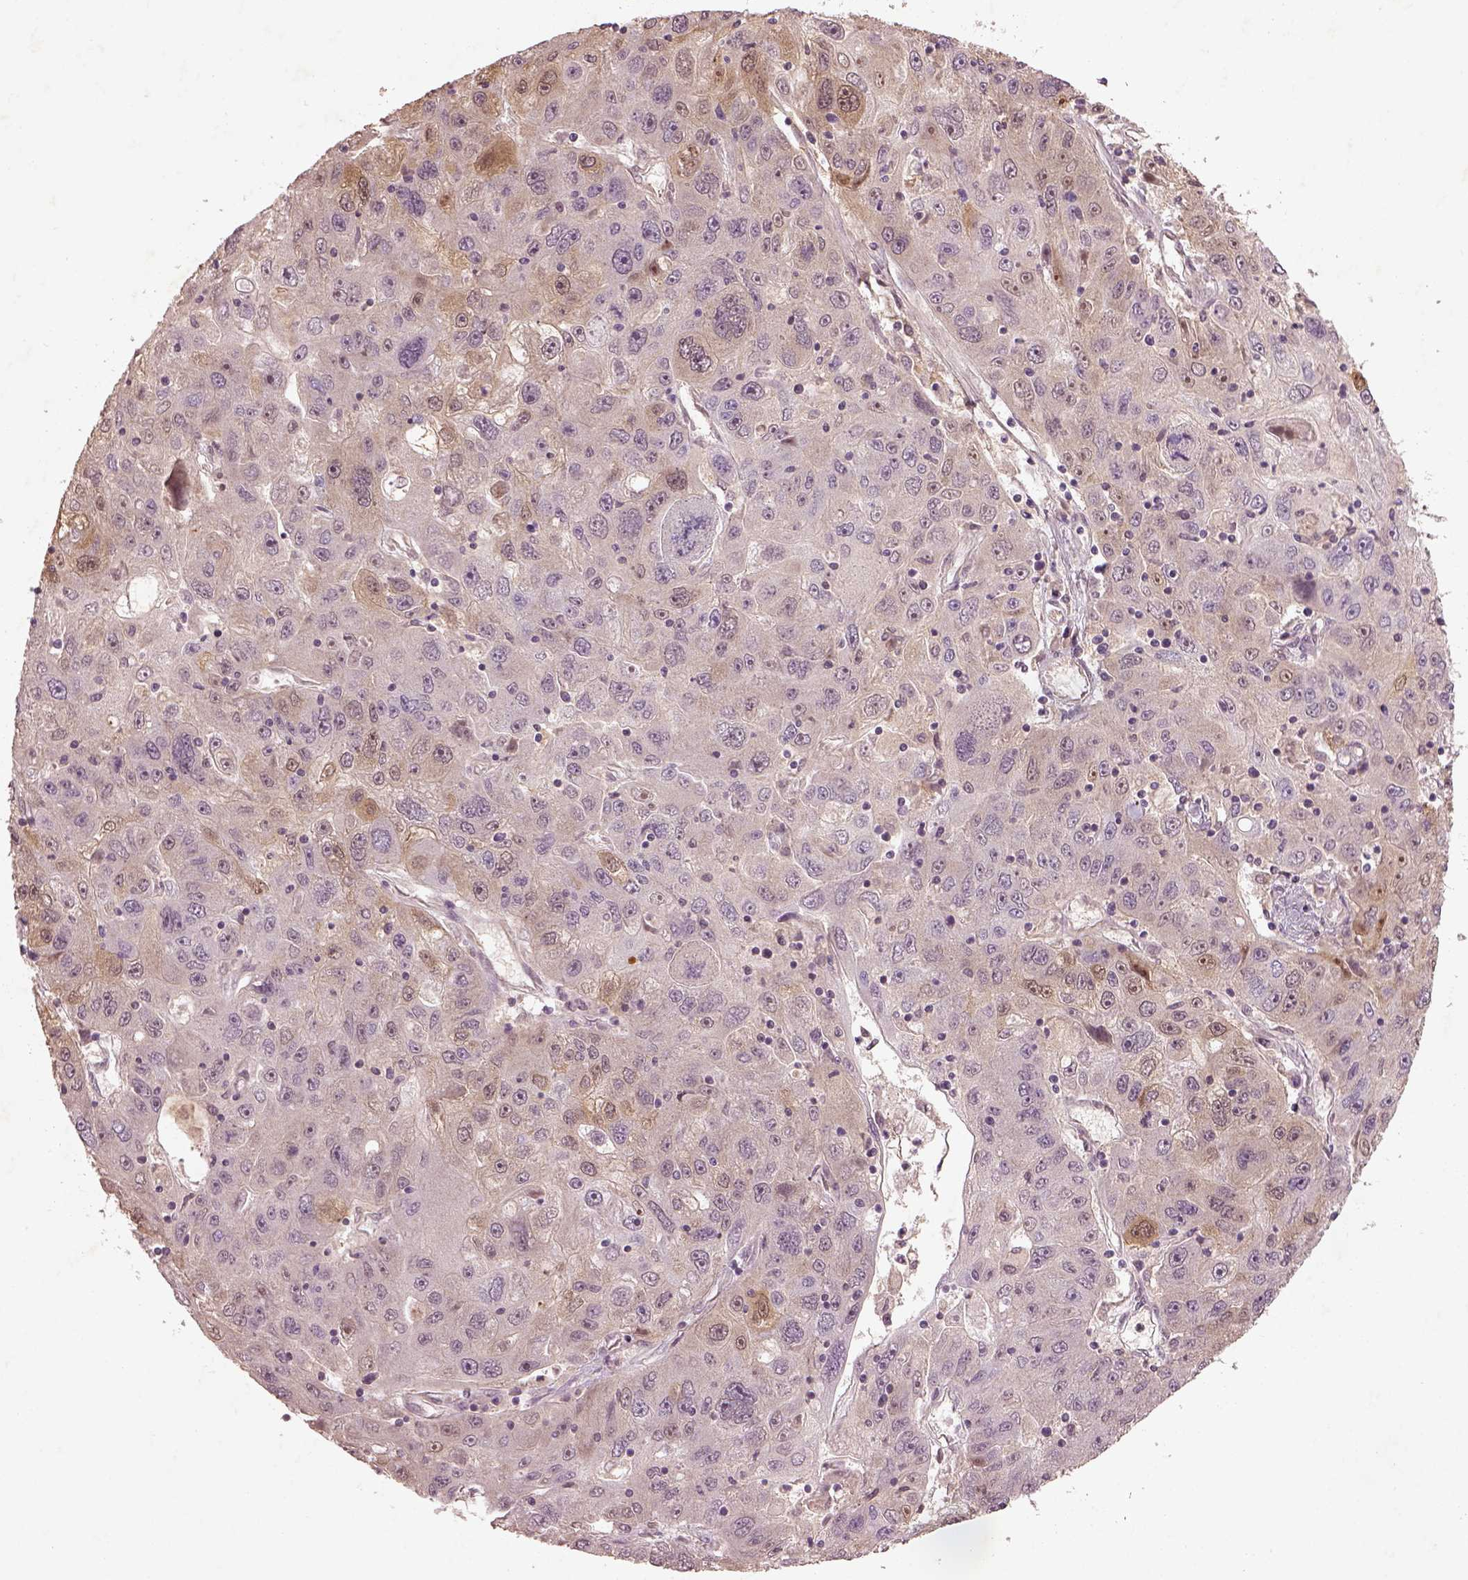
{"staining": {"intensity": "weak", "quantity": "<25%", "location": "cytoplasmic/membranous"}, "tissue": "stomach cancer", "cell_type": "Tumor cells", "image_type": "cancer", "snomed": [{"axis": "morphology", "description": "Adenocarcinoma, NOS"}, {"axis": "topography", "description": "Stomach"}], "caption": "The histopathology image reveals no staining of tumor cells in stomach adenocarcinoma. (DAB (3,3'-diaminobenzidine) immunohistochemistry (IHC) with hematoxylin counter stain).", "gene": "TLX3", "patient": {"sex": "male", "age": 56}}